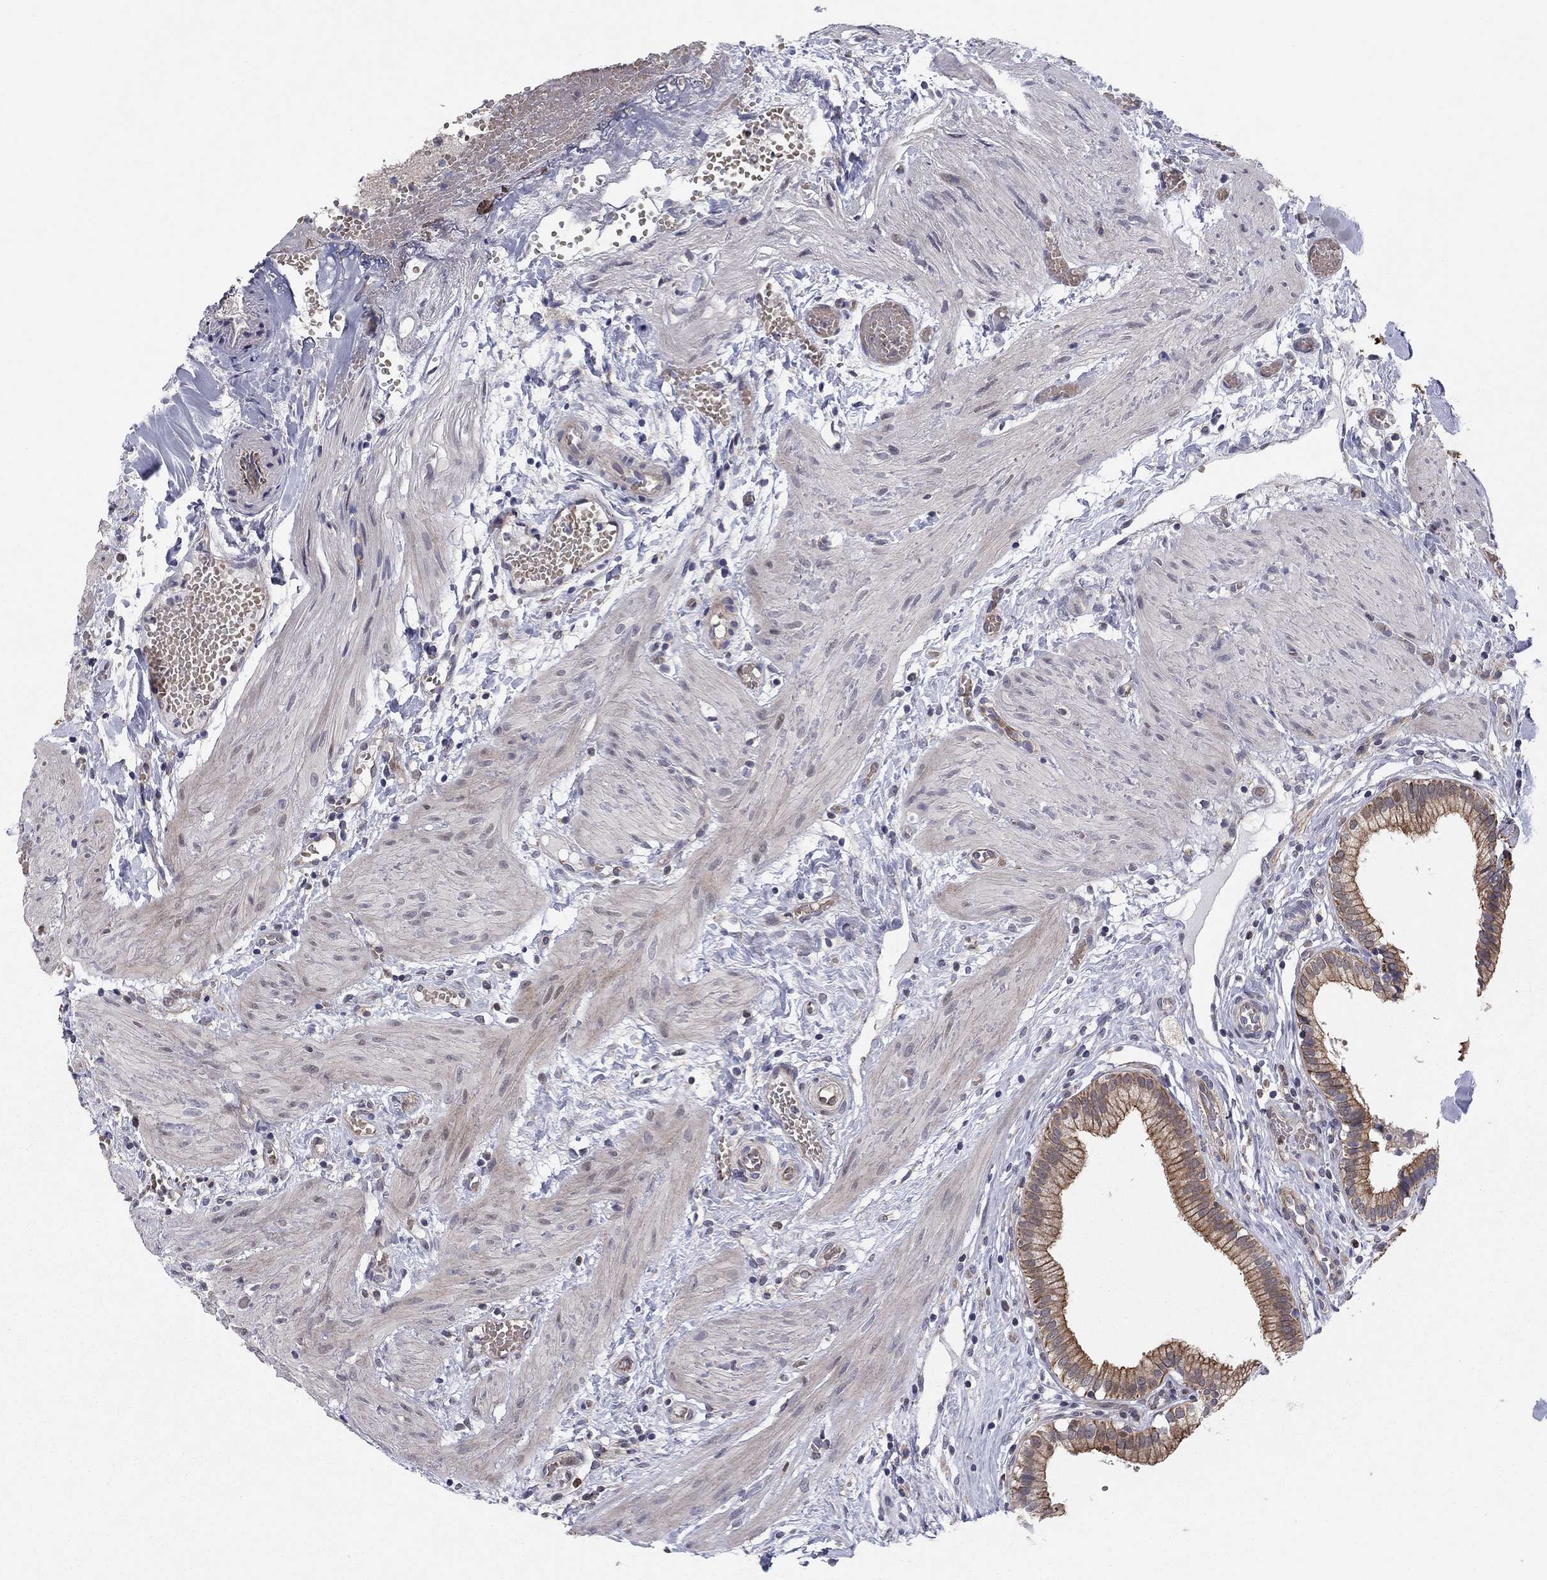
{"staining": {"intensity": "moderate", "quantity": "25%-75%", "location": "cytoplasmic/membranous"}, "tissue": "gallbladder", "cell_type": "Glandular cells", "image_type": "normal", "snomed": [{"axis": "morphology", "description": "Normal tissue, NOS"}, {"axis": "topography", "description": "Gallbladder"}], "caption": "A histopathology image showing moderate cytoplasmic/membranous expression in about 25%-75% of glandular cells in unremarkable gallbladder, as visualized by brown immunohistochemical staining.", "gene": "BCL11A", "patient": {"sex": "female", "age": 24}}